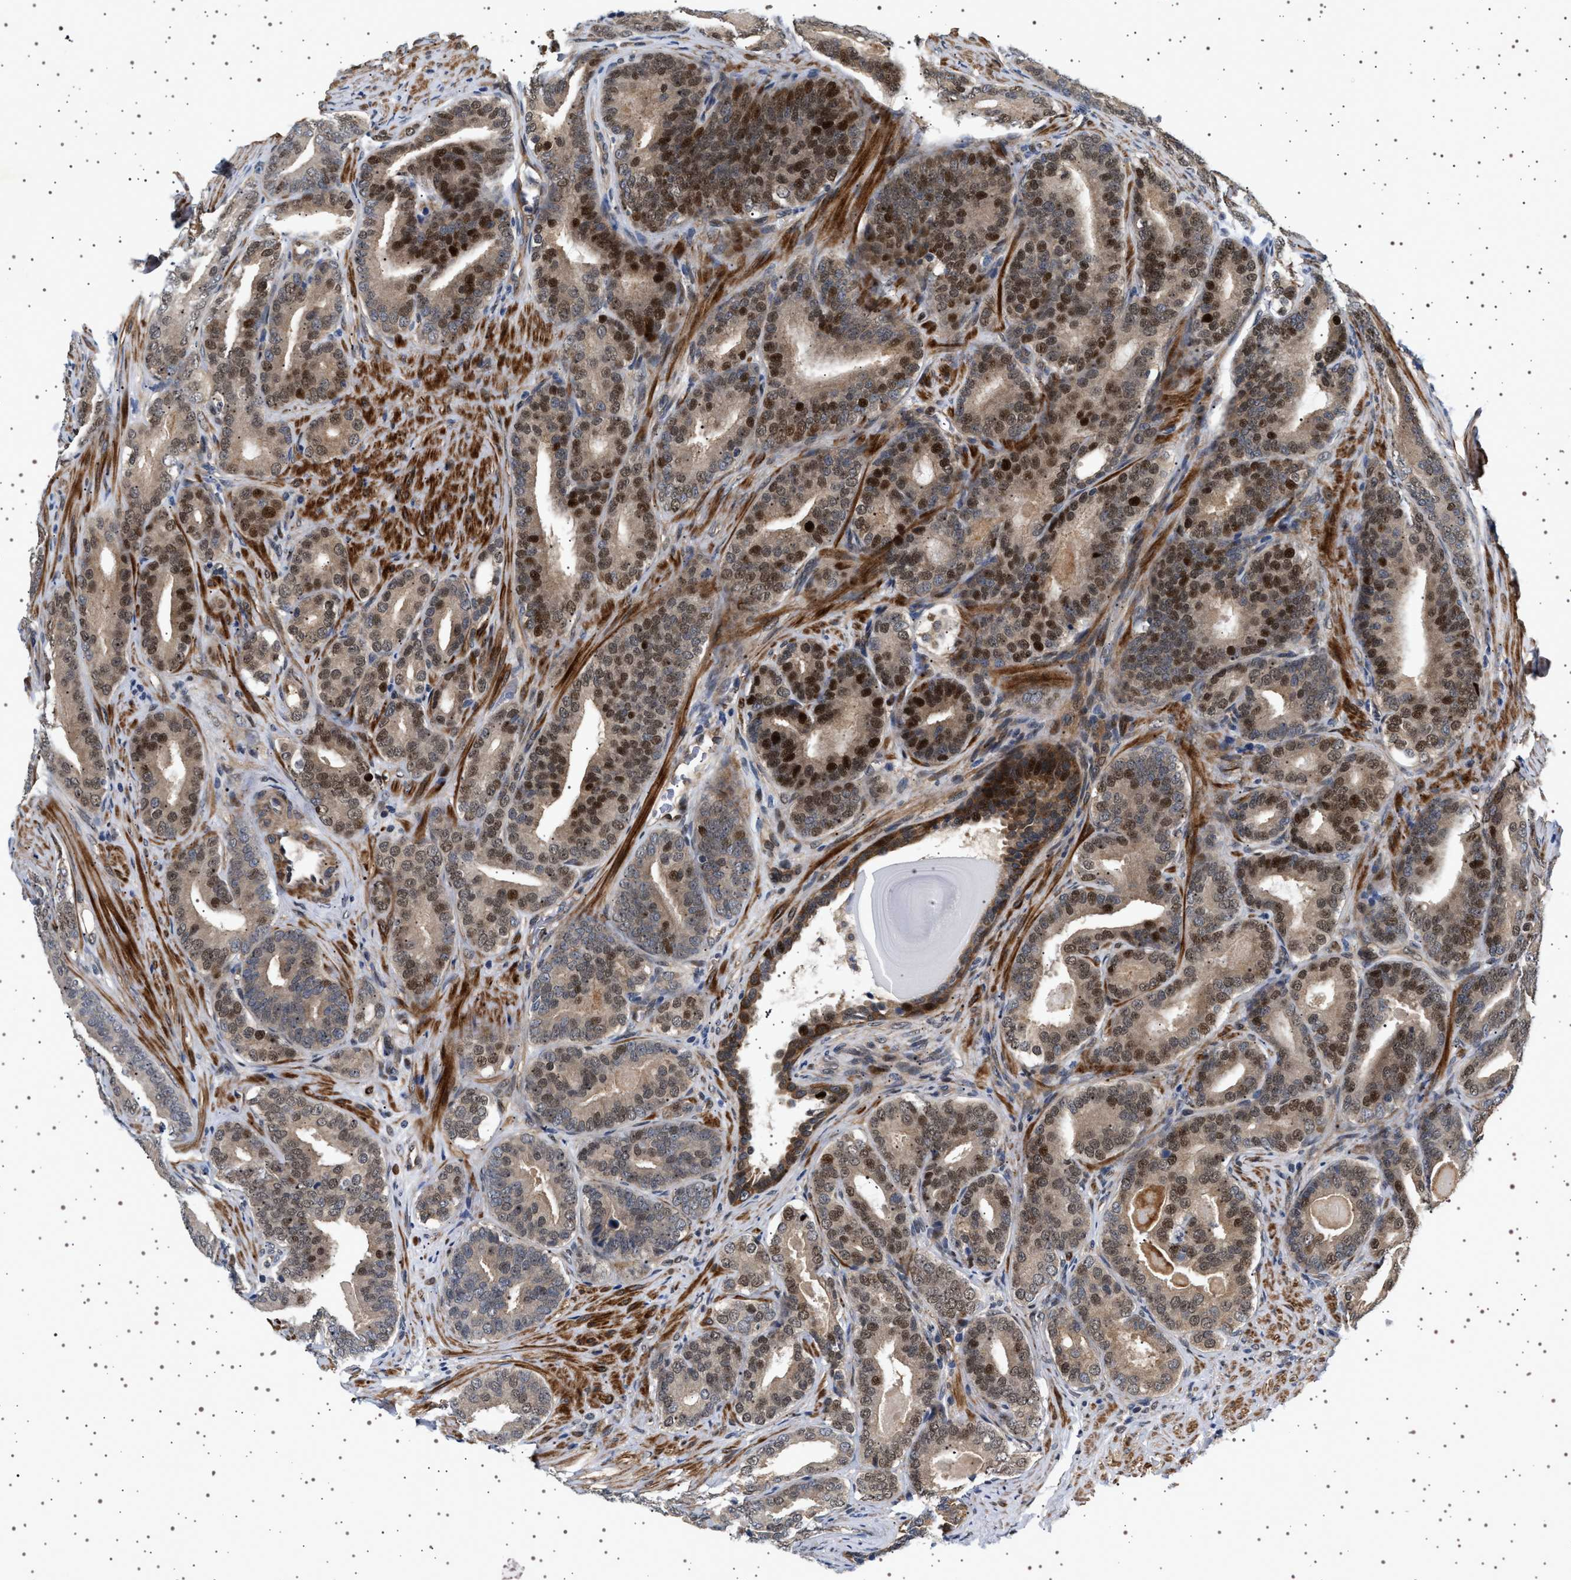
{"staining": {"intensity": "moderate", "quantity": ">75%", "location": "cytoplasmic/membranous,nuclear"}, "tissue": "prostate cancer", "cell_type": "Tumor cells", "image_type": "cancer", "snomed": [{"axis": "morphology", "description": "Adenocarcinoma, High grade"}, {"axis": "topography", "description": "Prostate"}], "caption": "IHC (DAB) staining of human prostate high-grade adenocarcinoma demonstrates moderate cytoplasmic/membranous and nuclear protein staining in approximately >75% of tumor cells. Using DAB (3,3'-diaminobenzidine) (brown) and hematoxylin (blue) stains, captured at high magnification using brightfield microscopy.", "gene": "BAG3", "patient": {"sex": "male", "age": 60}}